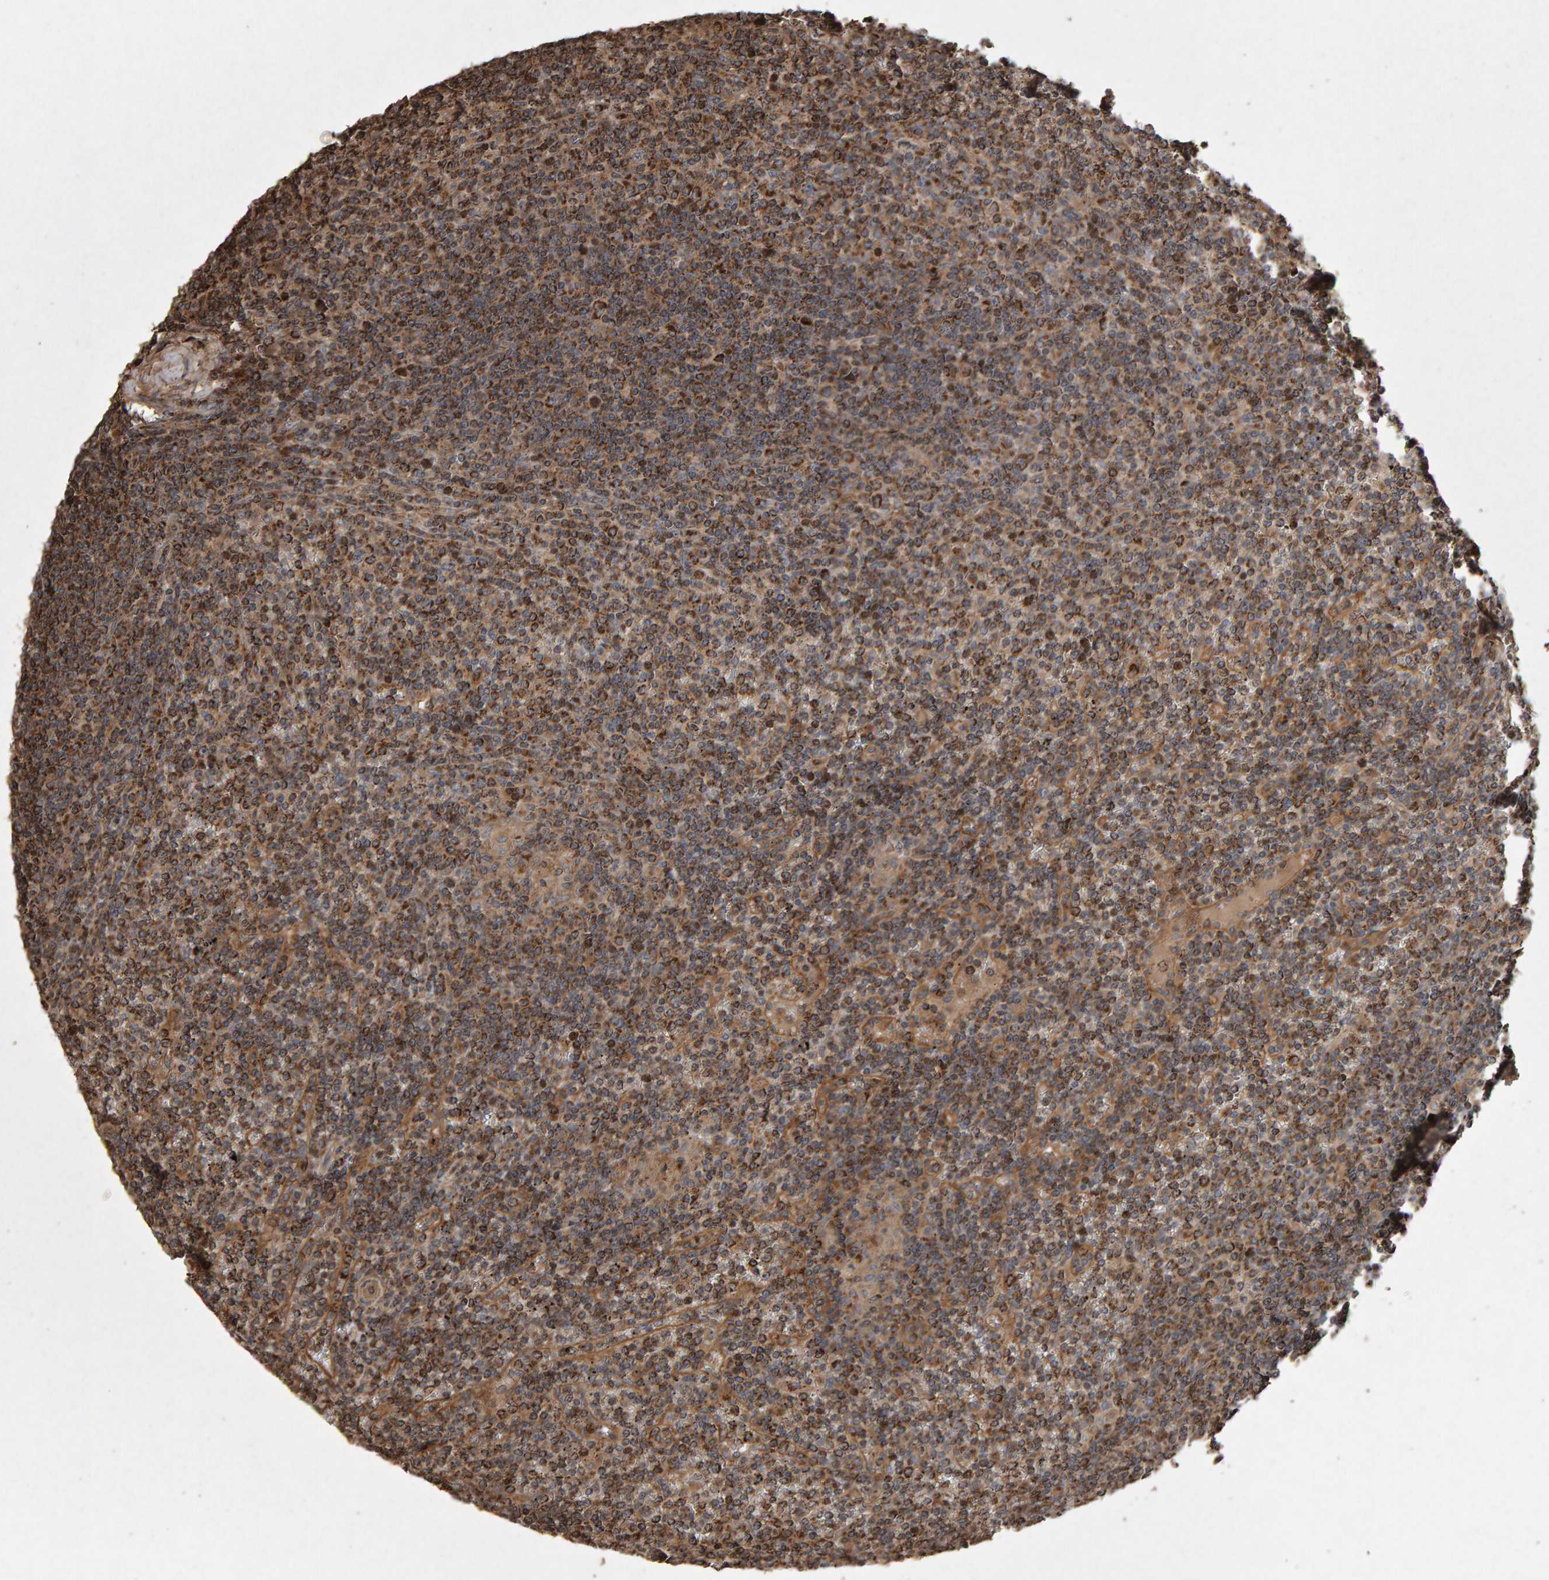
{"staining": {"intensity": "moderate", "quantity": ">75%", "location": "cytoplasmic/membranous"}, "tissue": "lymphoma", "cell_type": "Tumor cells", "image_type": "cancer", "snomed": [{"axis": "morphology", "description": "Malignant lymphoma, non-Hodgkin's type, Low grade"}, {"axis": "topography", "description": "Spleen"}], "caption": "Protein expression analysis of low-grade malignant lymphoma, non-Hodgkin's type shows moderate cytoplasmic/membranous staining in about >75% of tumor cells.", "gene": "OSBP2", "patient": {"sex": "female", "age": 19}}